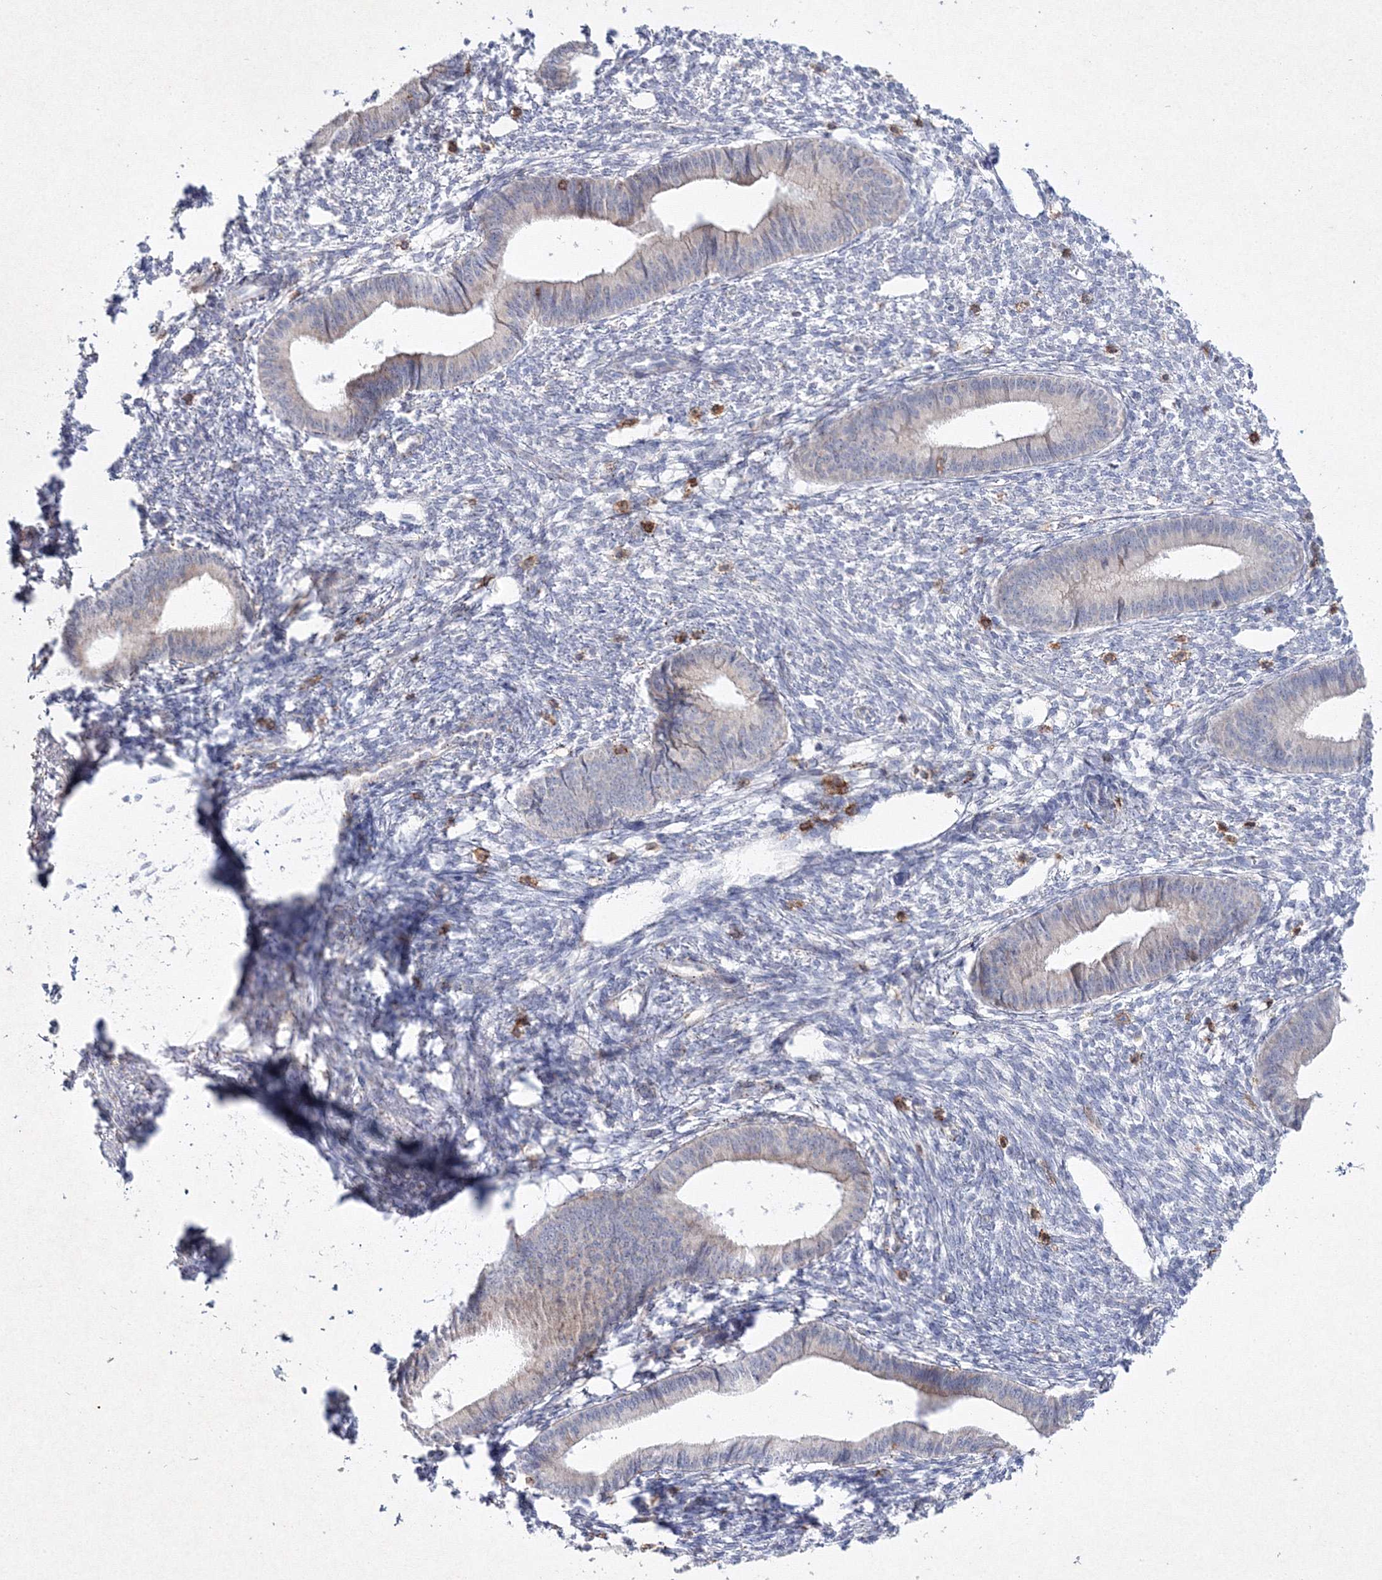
{"staining": {"intensity": "negative", "quantity": "none", "location": "none"}, "tissue": "endometrium", "cell_type": "Cells in endometrial stroma", "image_type": "normal", "snomed": [{"axis": "morphology", "description": "Normal tissue, NOS"}, {"axis": "topography", "description": "Endometrium"}], "caption": "An immunohistochemistry (IHC) histopathology image of normal endometrium is shown. There is no staining in cells in endometrial stroma of endometrium.", "gene": "HCST", "patient": {"sex": "female", "age": 46}}